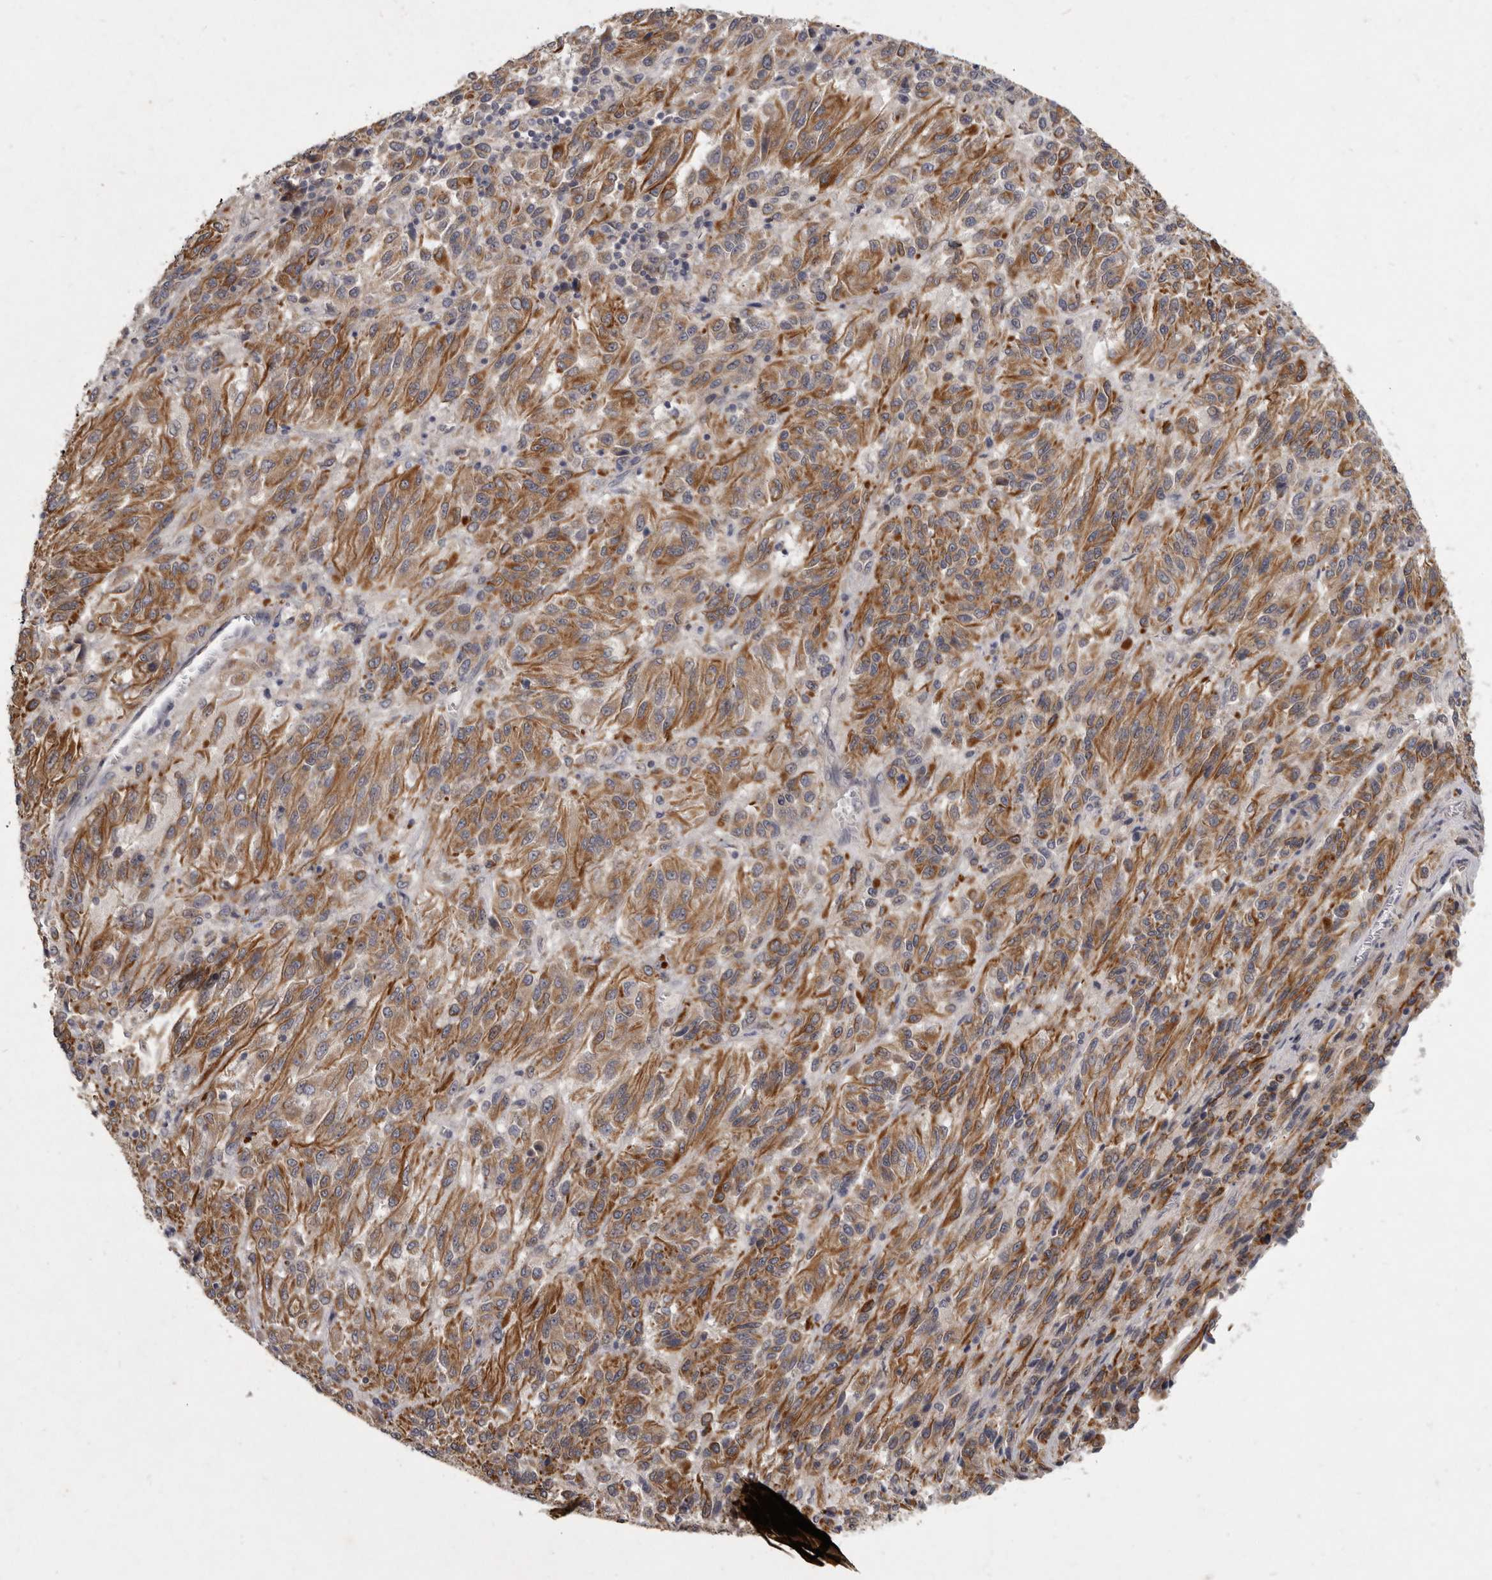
{"staining": {"intensity": "moderate", "quantity": ">75%", "location": "cytoplasmic/membranous"}, "tissue": "melanoma", "cell_type": "Tumor cells", "image_type": "cancer", "snomed": [{"axis": "morphology", "description": "Malignant melanoma, Metastatic site"}, {"axis": "topography", "description": "Lung"}], "caption": "Human malignant melanoma (metastatic site) stained with a brown dye demonstrates moderate cytoplasmic/membranous positive positivity in approximately >75% of tumor cells.", "gene": "SLC22A1", "patient": {"sex": "male", "age": 64}}